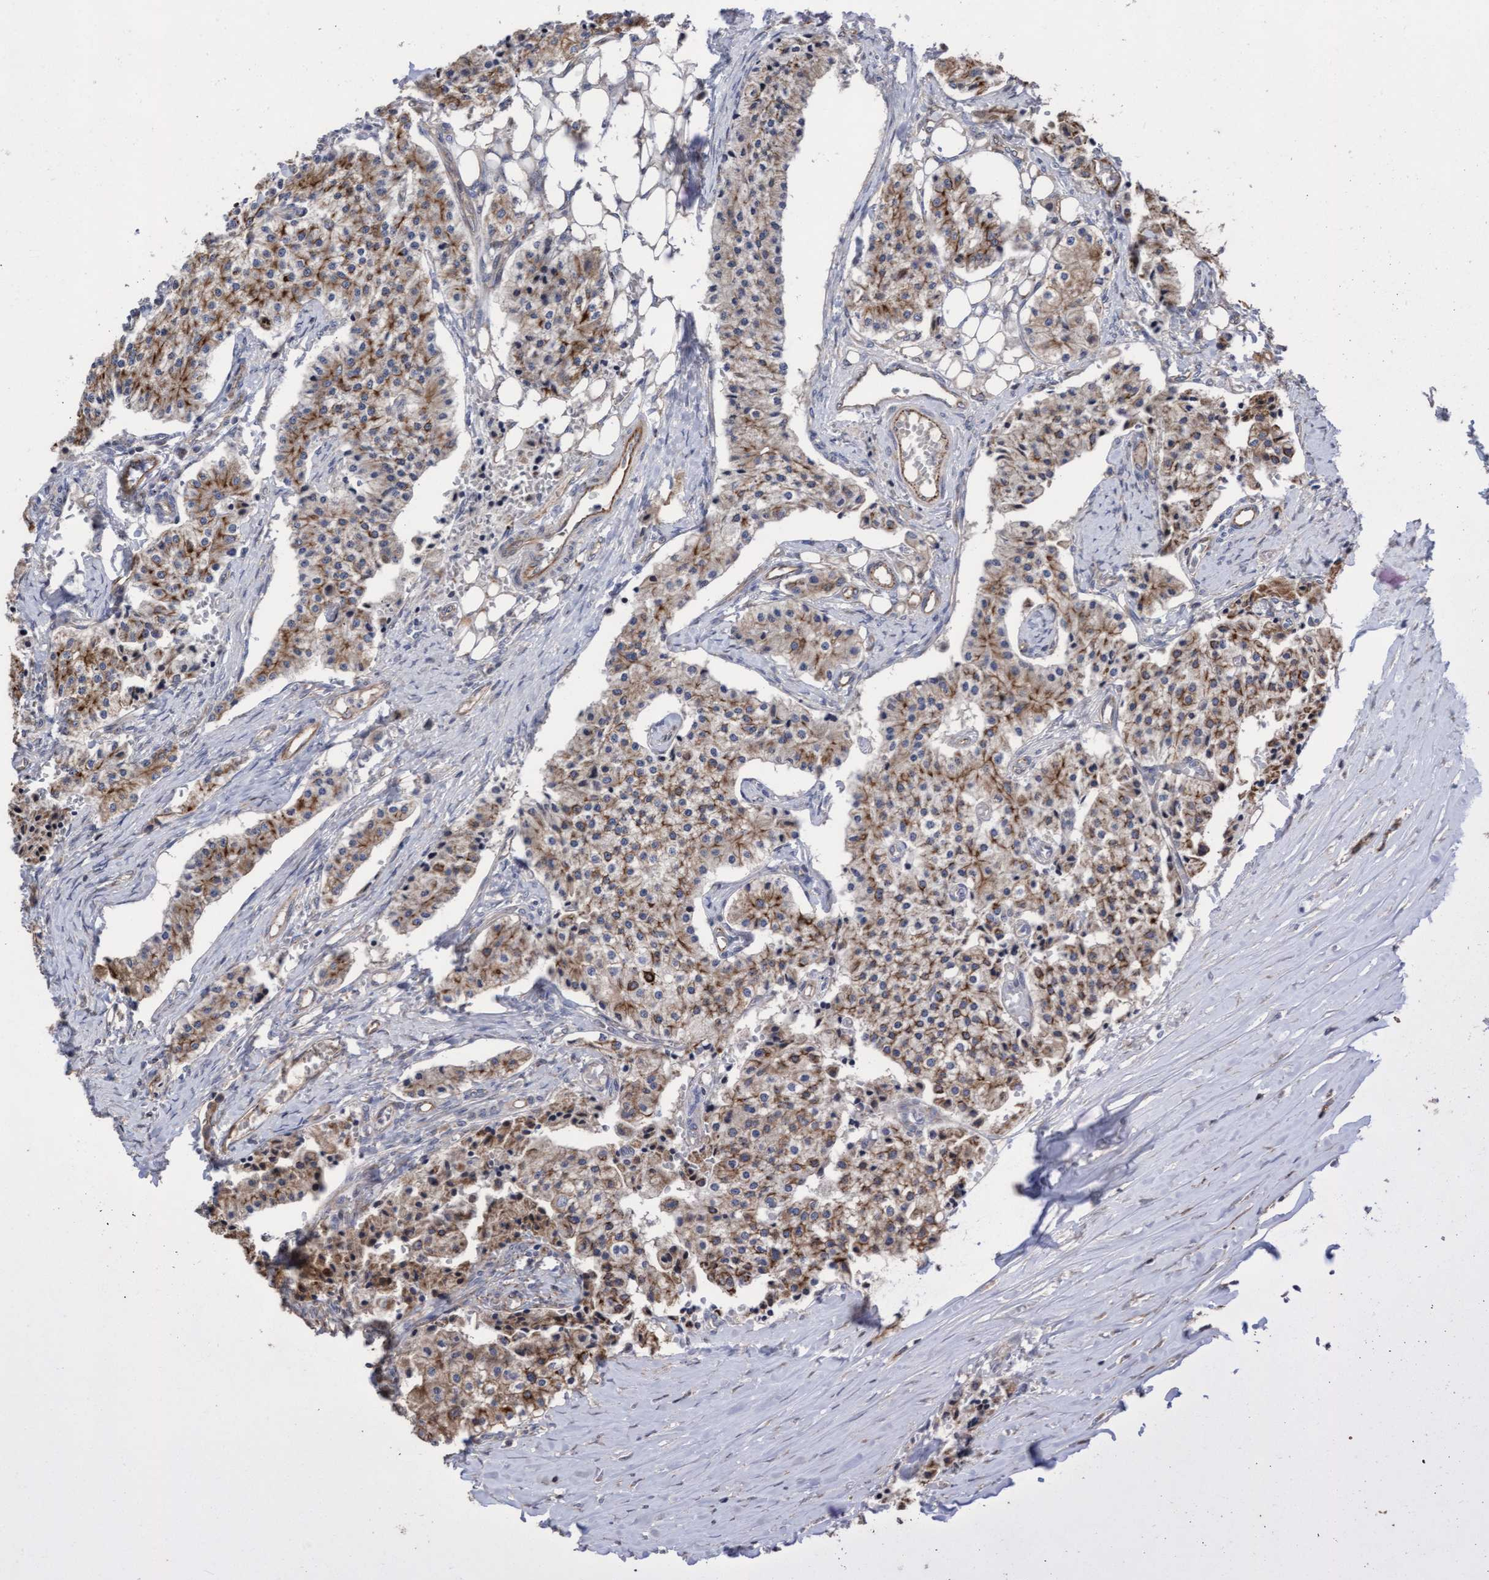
{"staining": {"intensity": "moderate", "quantity": ">75%", "location": "cytoplasmic/membranous"}, "tissue": "carcinoid", "cell_type": "Tumor cells", "image_type": "cancer", "snomed": [{"axis": "morphology", "description": "Carcinoid, malignant, NOS"}, {"axis": "topography", "description": "Colon"}], "caption": "Carcinoid was stained to show a protein in brown. There is medium levels of moderate cytoplasmic/membranous staining in approximately >75% of tumor cells.", "gene": "KRT24", "patient": {"sex": "female", "age": 52}}